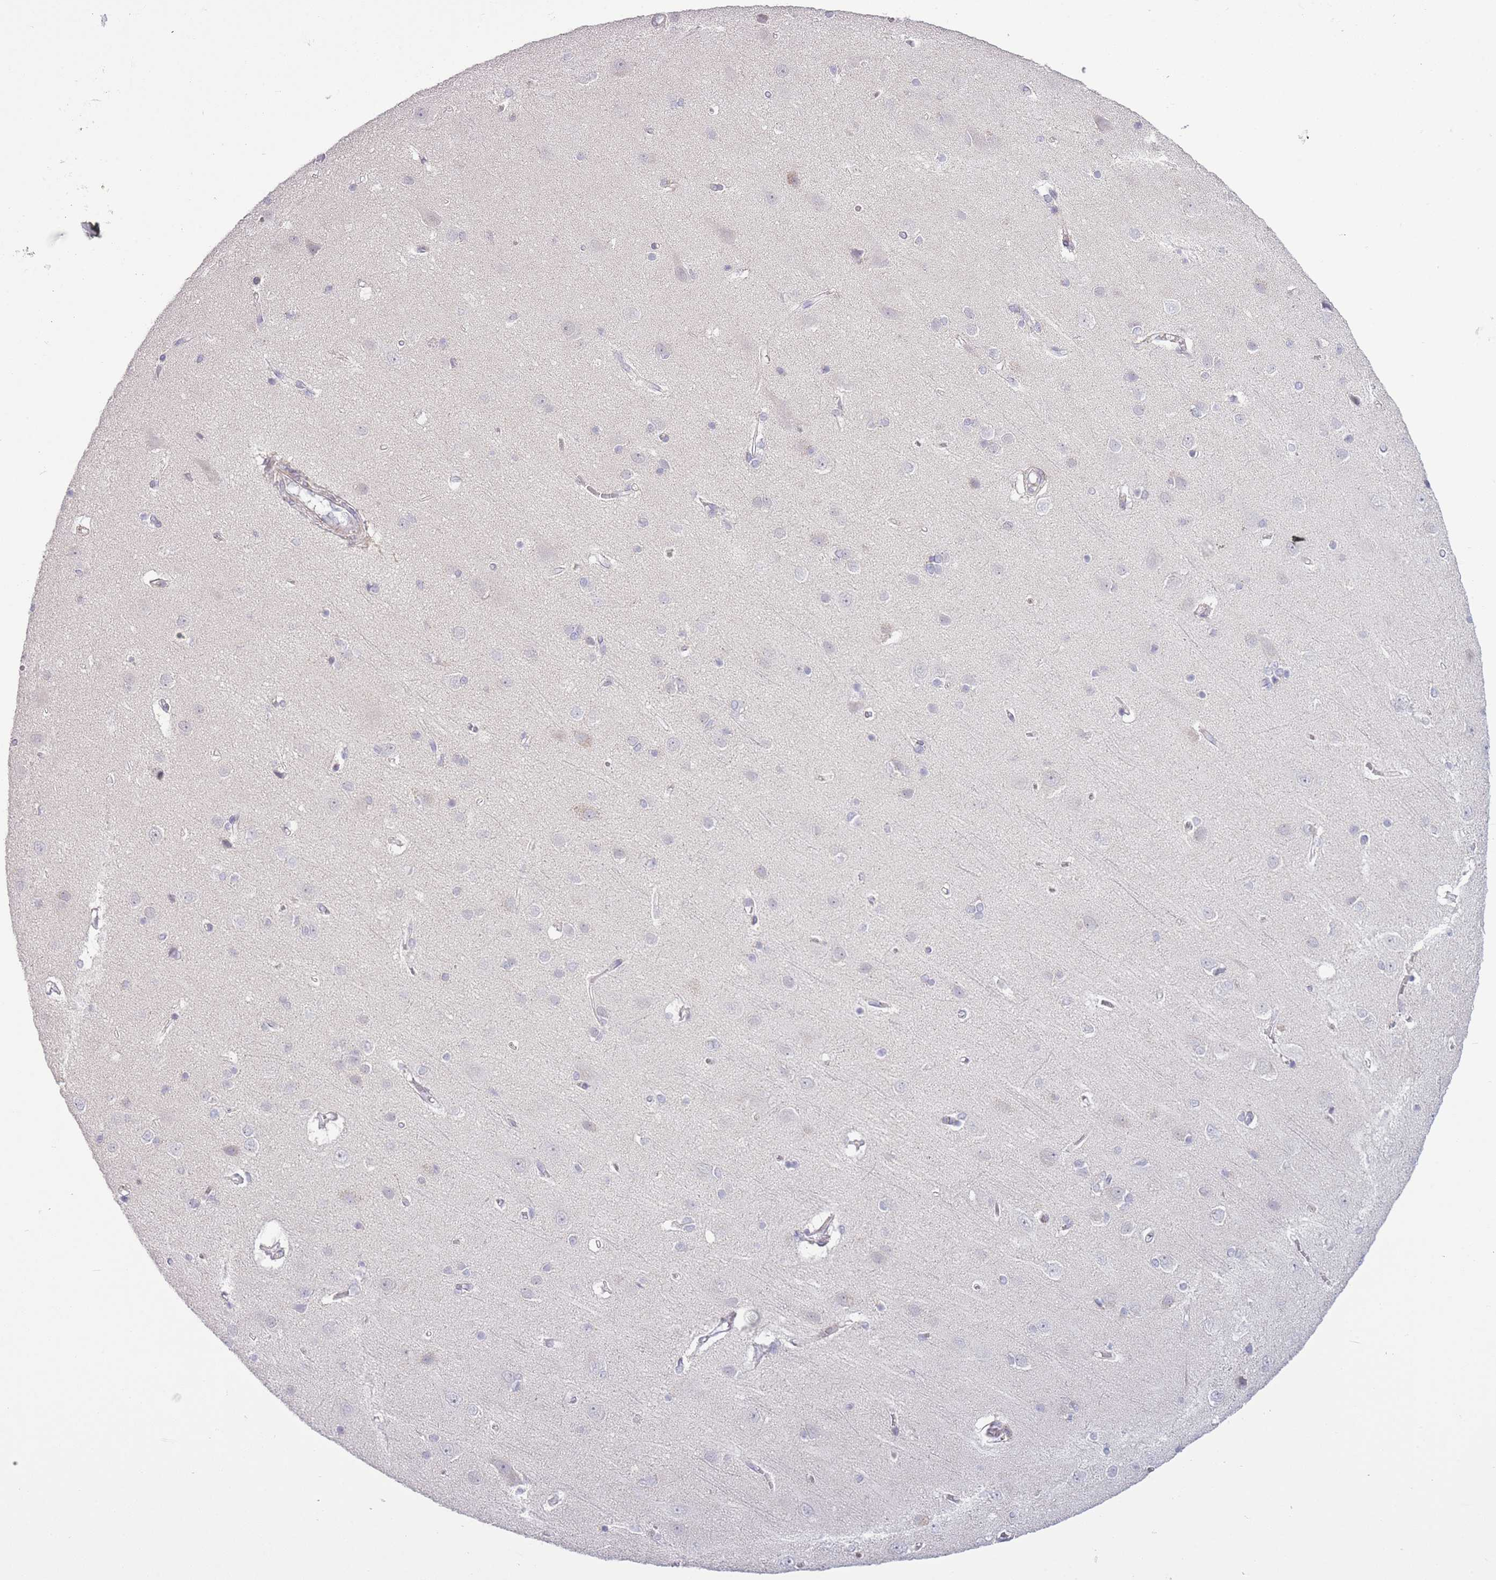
{"staining": {"intensity": "negative", "quantity": "none", "location": "none"}, "tissue": "cerebral cortex", "cell_type": "Endothelial cells", "image_type": "normal", "snomed": [{"axis": "morphology", "description": "Normal tissue, NOS"}, {"axis": "topography", "description": "Cerebral cortex"}], "caption": "Immunohistochemistry of unremarkable cerebral cortex shows no expression in endothelial cells.", "gene": "ZBTB24", "patient": {"sex": "male", "age": 37}}